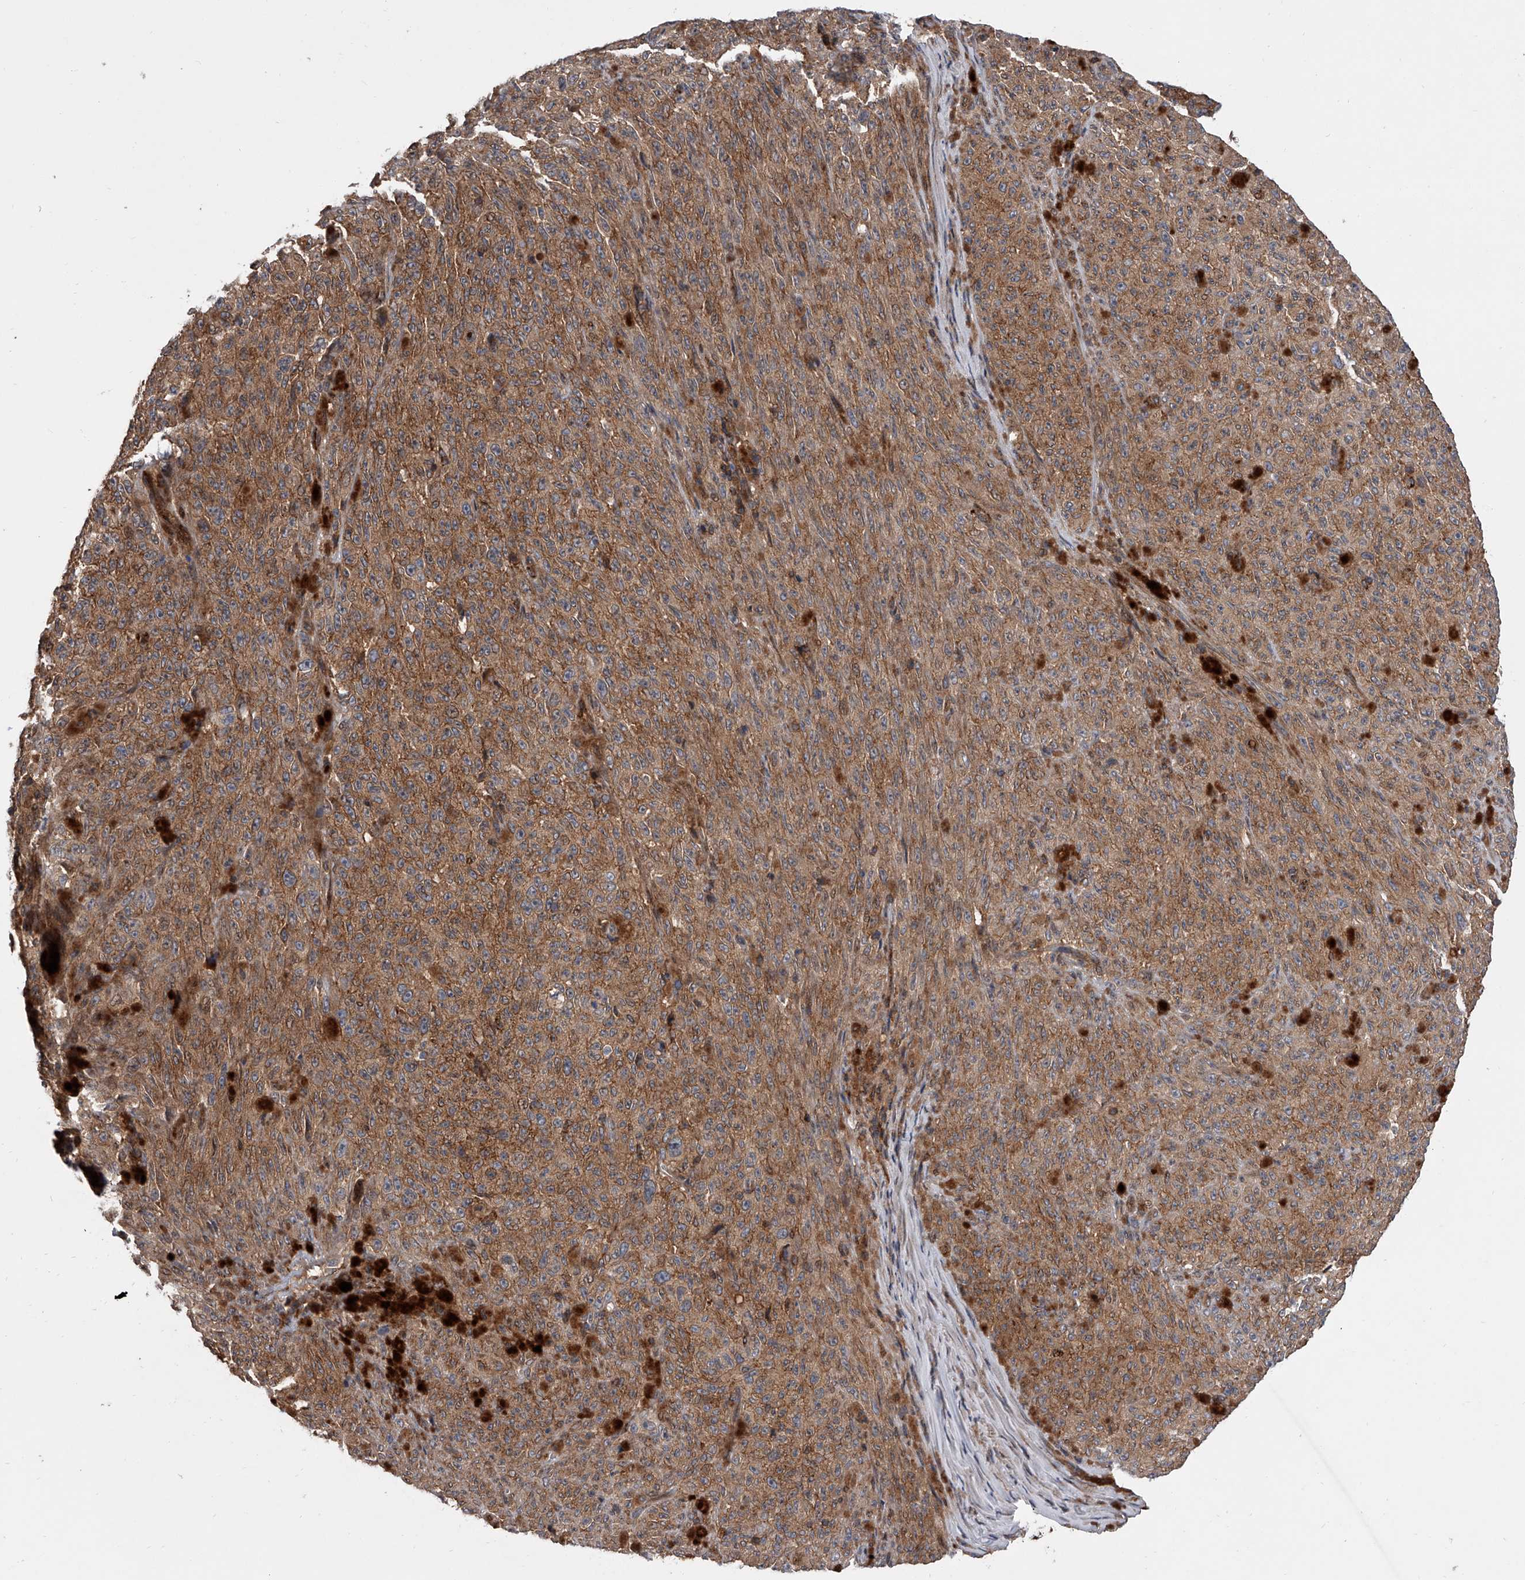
{"staining": {"intensity": "moderate", "quantity": ">75%", "location": "cytoplasmic/membranous"}, "tissue": "melanoma", "cell_type": "Tumor cells", "image_type": "cancer", "snomed": [{"axis": "morphology", "description": "Malignant melanoma, NOS"}, {"axis": "topography", "description": "Skin"}], "caption": "Melanoma stained with IHC demonstrates moderate cytoplasmic/membranous positivity in about >75% of tumor cells.", "gene": "USP47", "patient": {"sex": "female", "age": 82}}